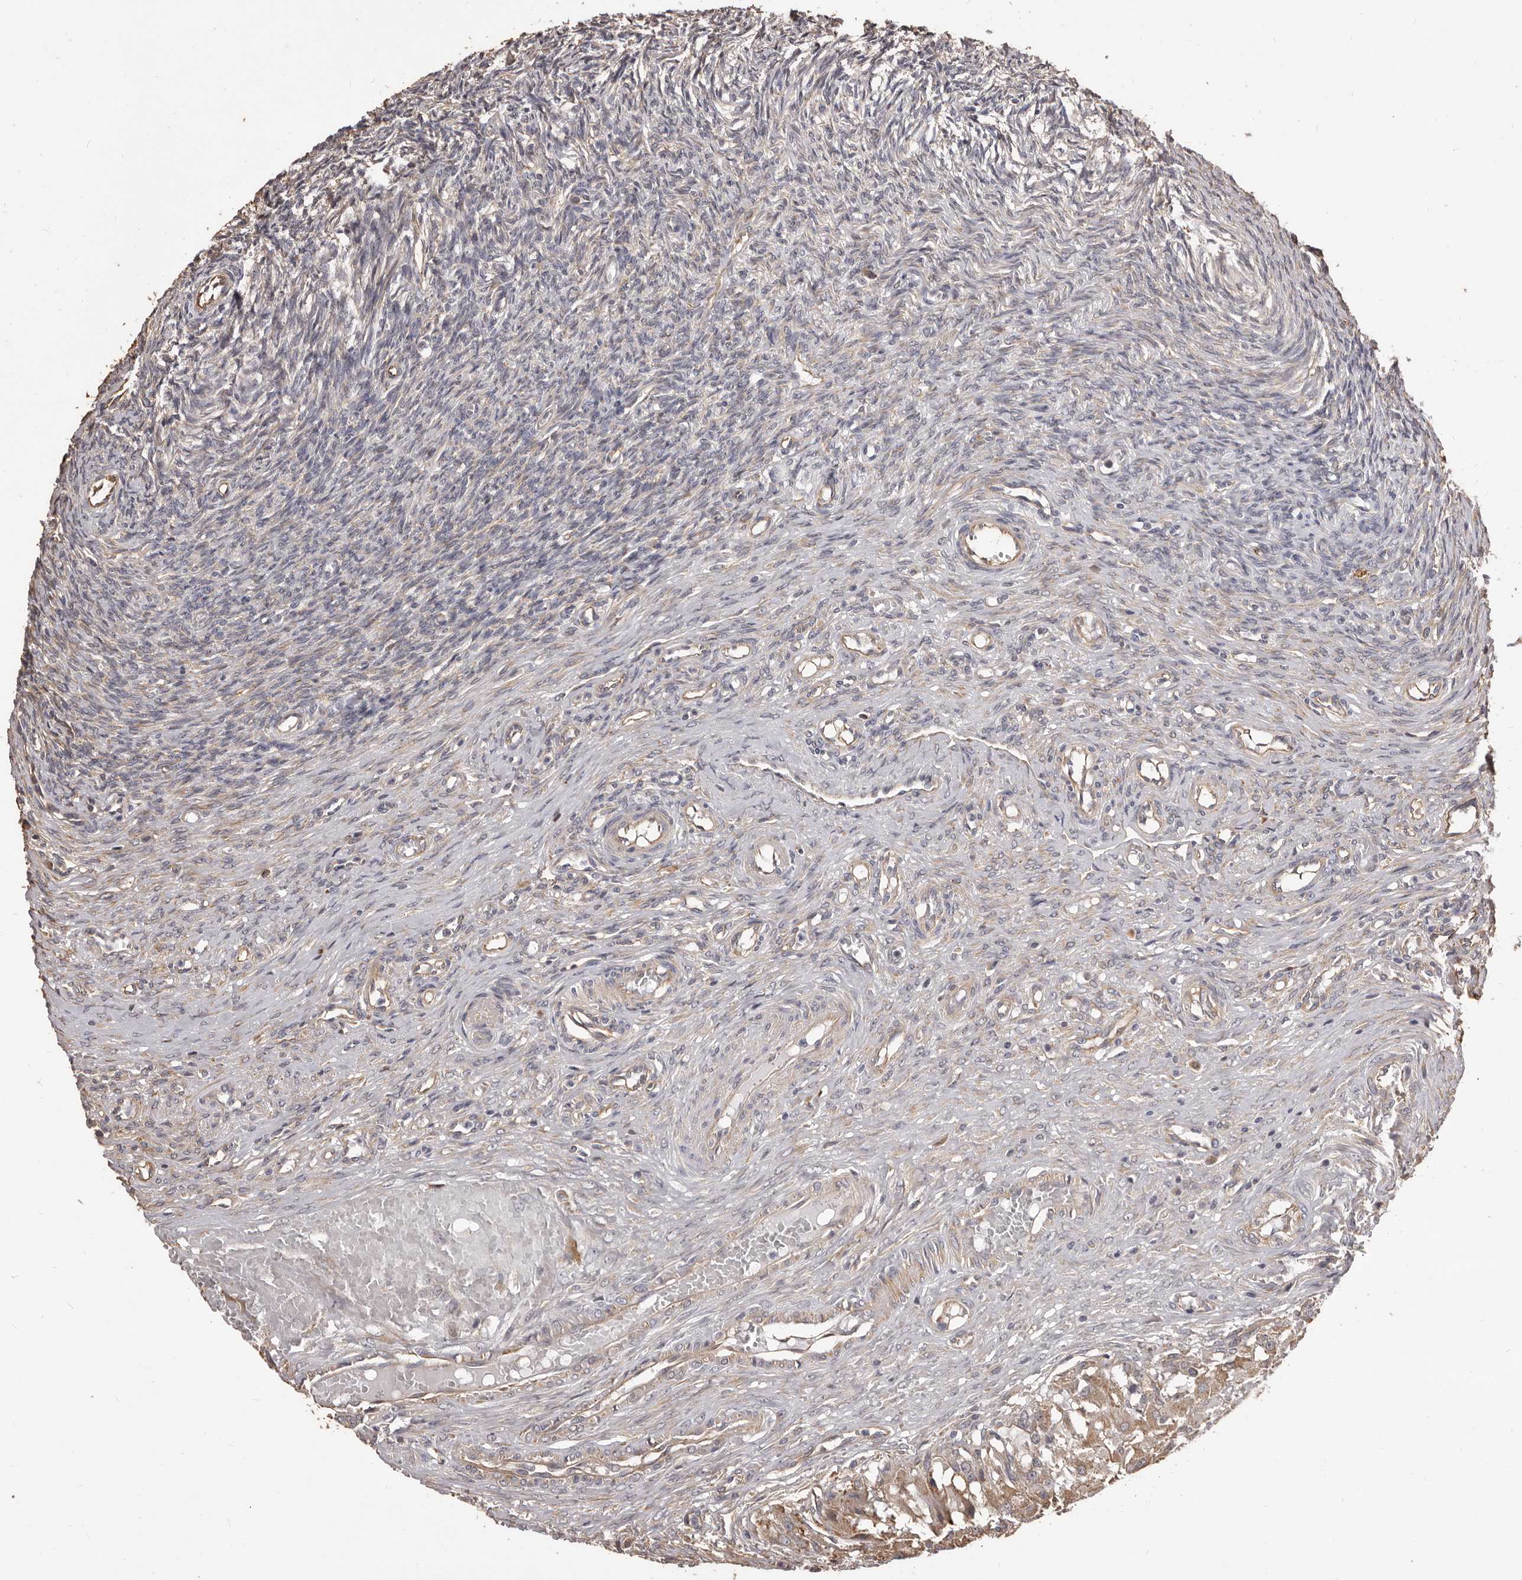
{"staining": {"intensity": "moderate", "quantity": ">75%", "location": "cytoplasmic/membranous"}, "tissue": "ovary", "cell_type": "Follicle cells", "image_type": "normal", "snomed": [{"axis": "morphology", "description": "Adenocarcinoma, NOS"}, {"axis": "topography", "description": "Endometrium"}], "caption": "The photomicrograph exhibits immunohistochemical staining of normal ovary. There is moderate cytoplasmic/membranous expression is appreciated in approximately >75% of follicle cells.", "gene": "ALPK1", "patient": {"sex": "female", "age": 32}}